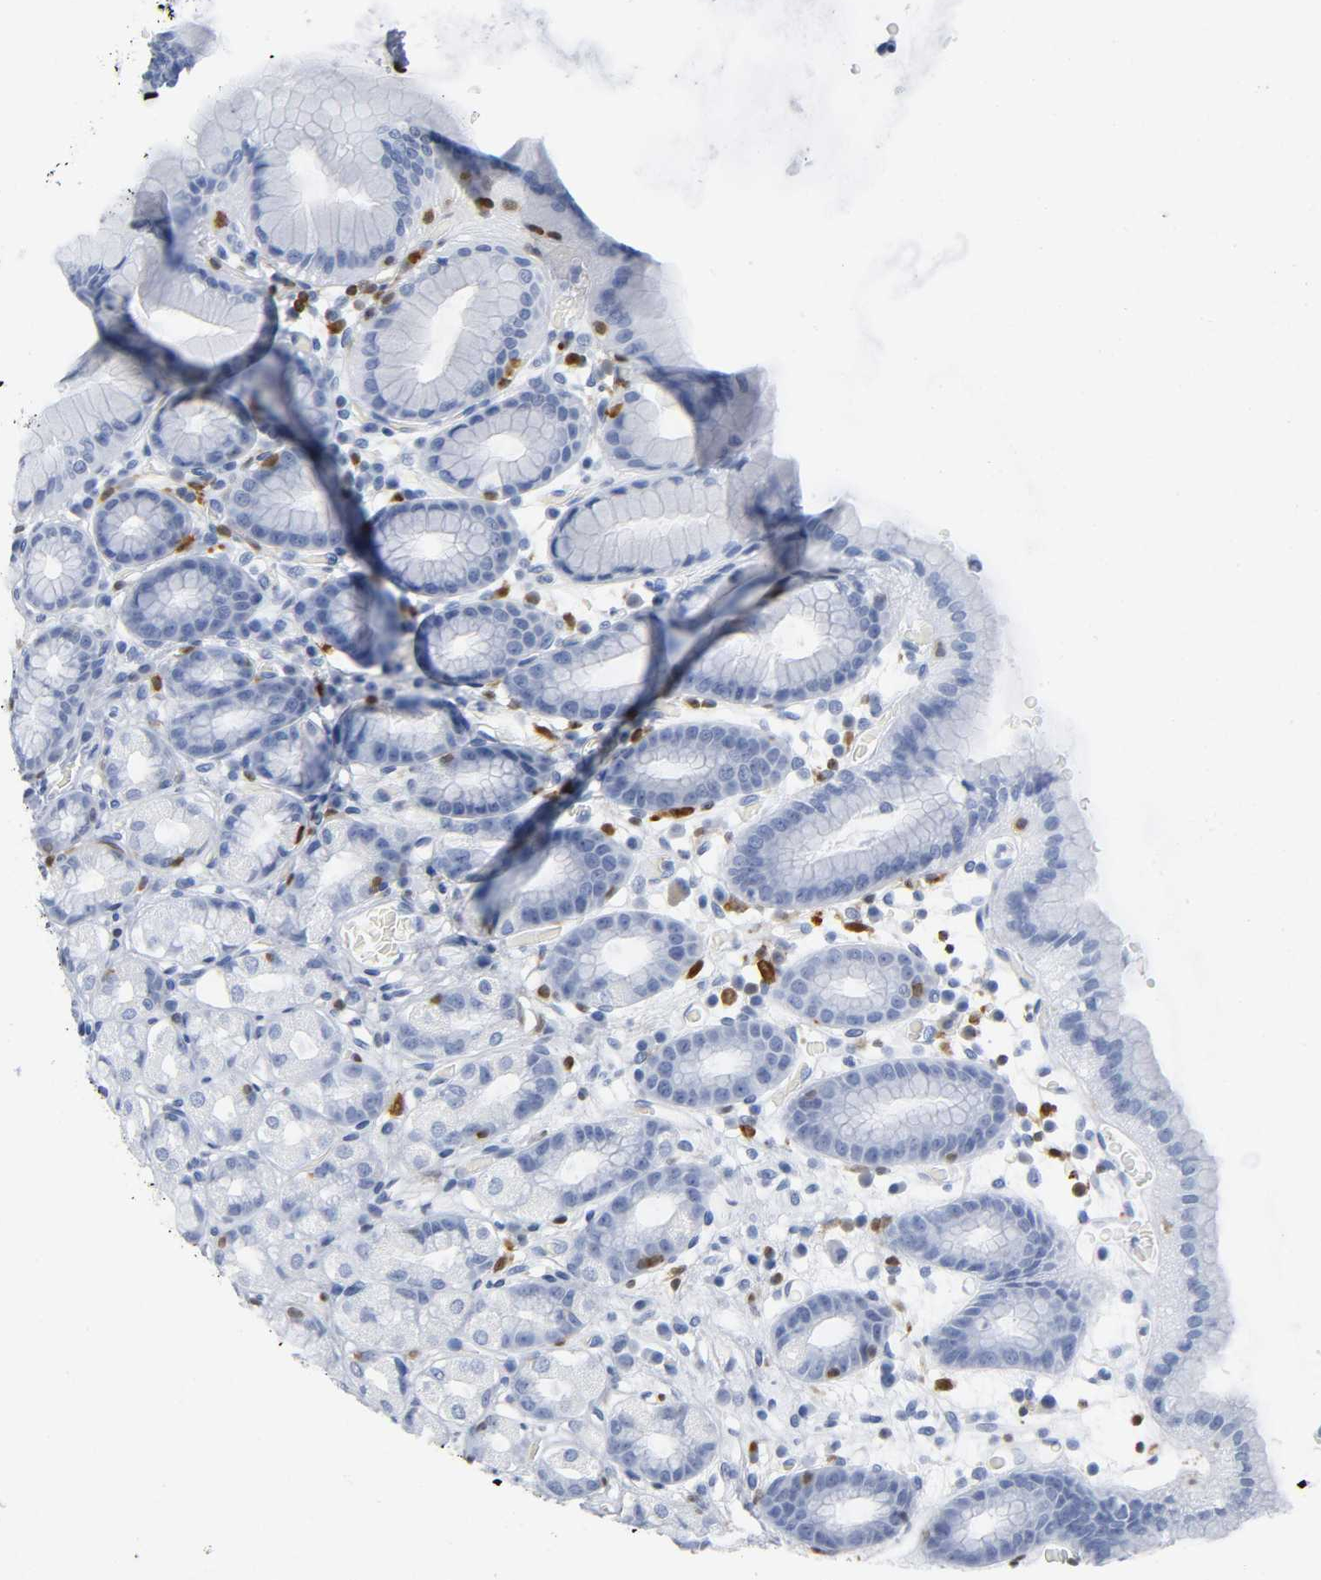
{"staining": {"intensity": "negative", "quantity": "none", "location": "none"}, "tissue": "stomach", "cell_type": "Glandular cells", "image_type": "normal", "snomed": [{"axis": "morphology", "description": "Normal tissue, NOS"}, {"axis": "topography", "description": "Stomach, upper"}], "caption": "This is a micrograph of immunohistochemistry (IHC) staining of unremarkable stomach, which shows no positivity in glandular cells. Brightfield microscopy of immunohistochemistry (IHC) stained with DAB (brown) and hematoxylin (blue), captured at high magnification.", "gene": "DOK2", "patient": {"sex": "male", "age": 68}}